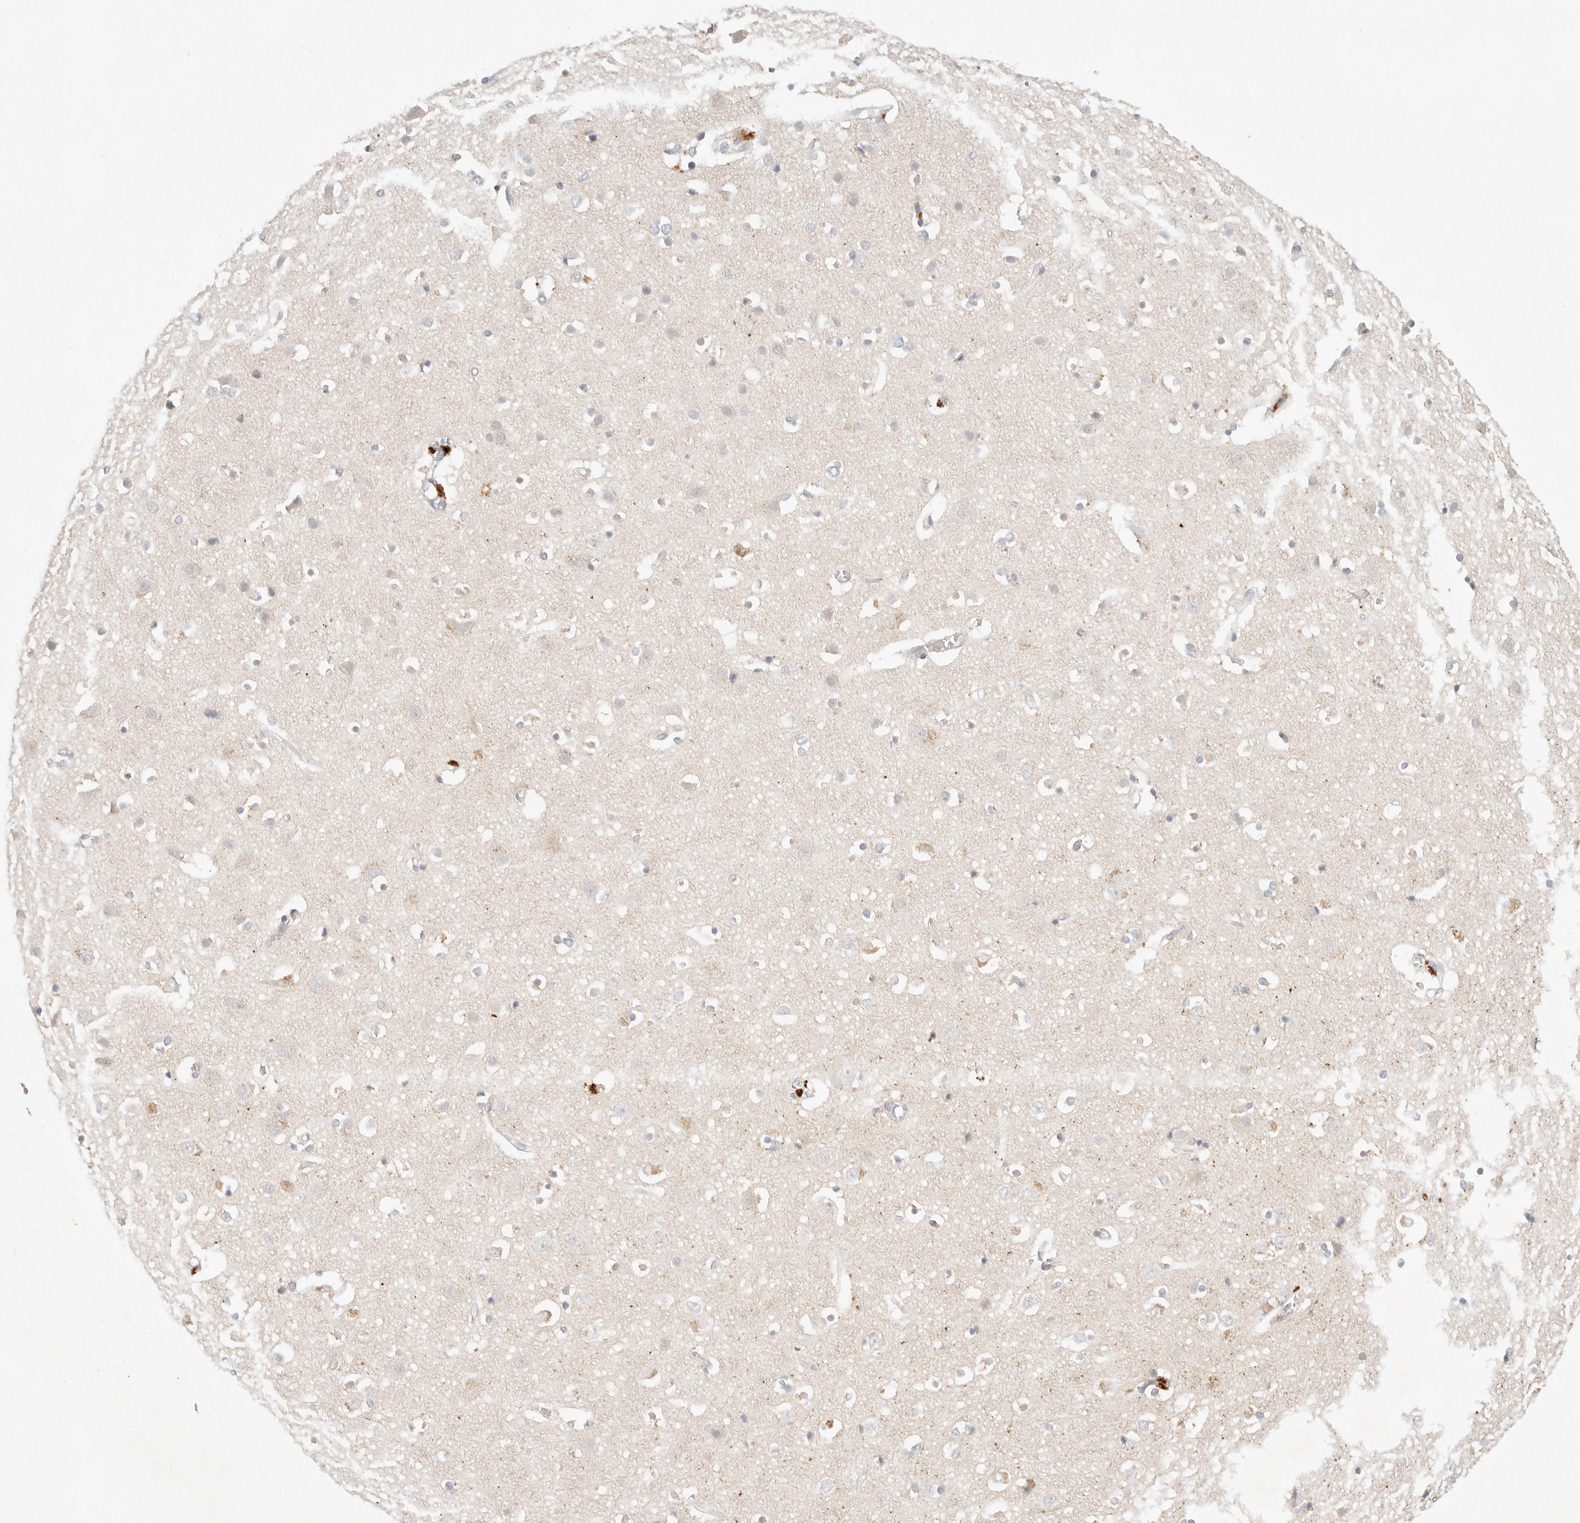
{"staining": {"intensity": "negative", "quantity": "none", "location": "none"}, "tissue": "cerebral cortex", "cell_type": "Endothelial cells", "image_type": "normal", "snomed": [{"axis": "morphology", "description": "Normal tissue, NOS"}, {"axis": "topography", "description": "Cerebral cortex"}], "caption": "The image exhibits no staining of endothelial cells in normal cerebral cortex.", "gene": "SPHK1", "patient": {"sex": "male", "age": 54}}